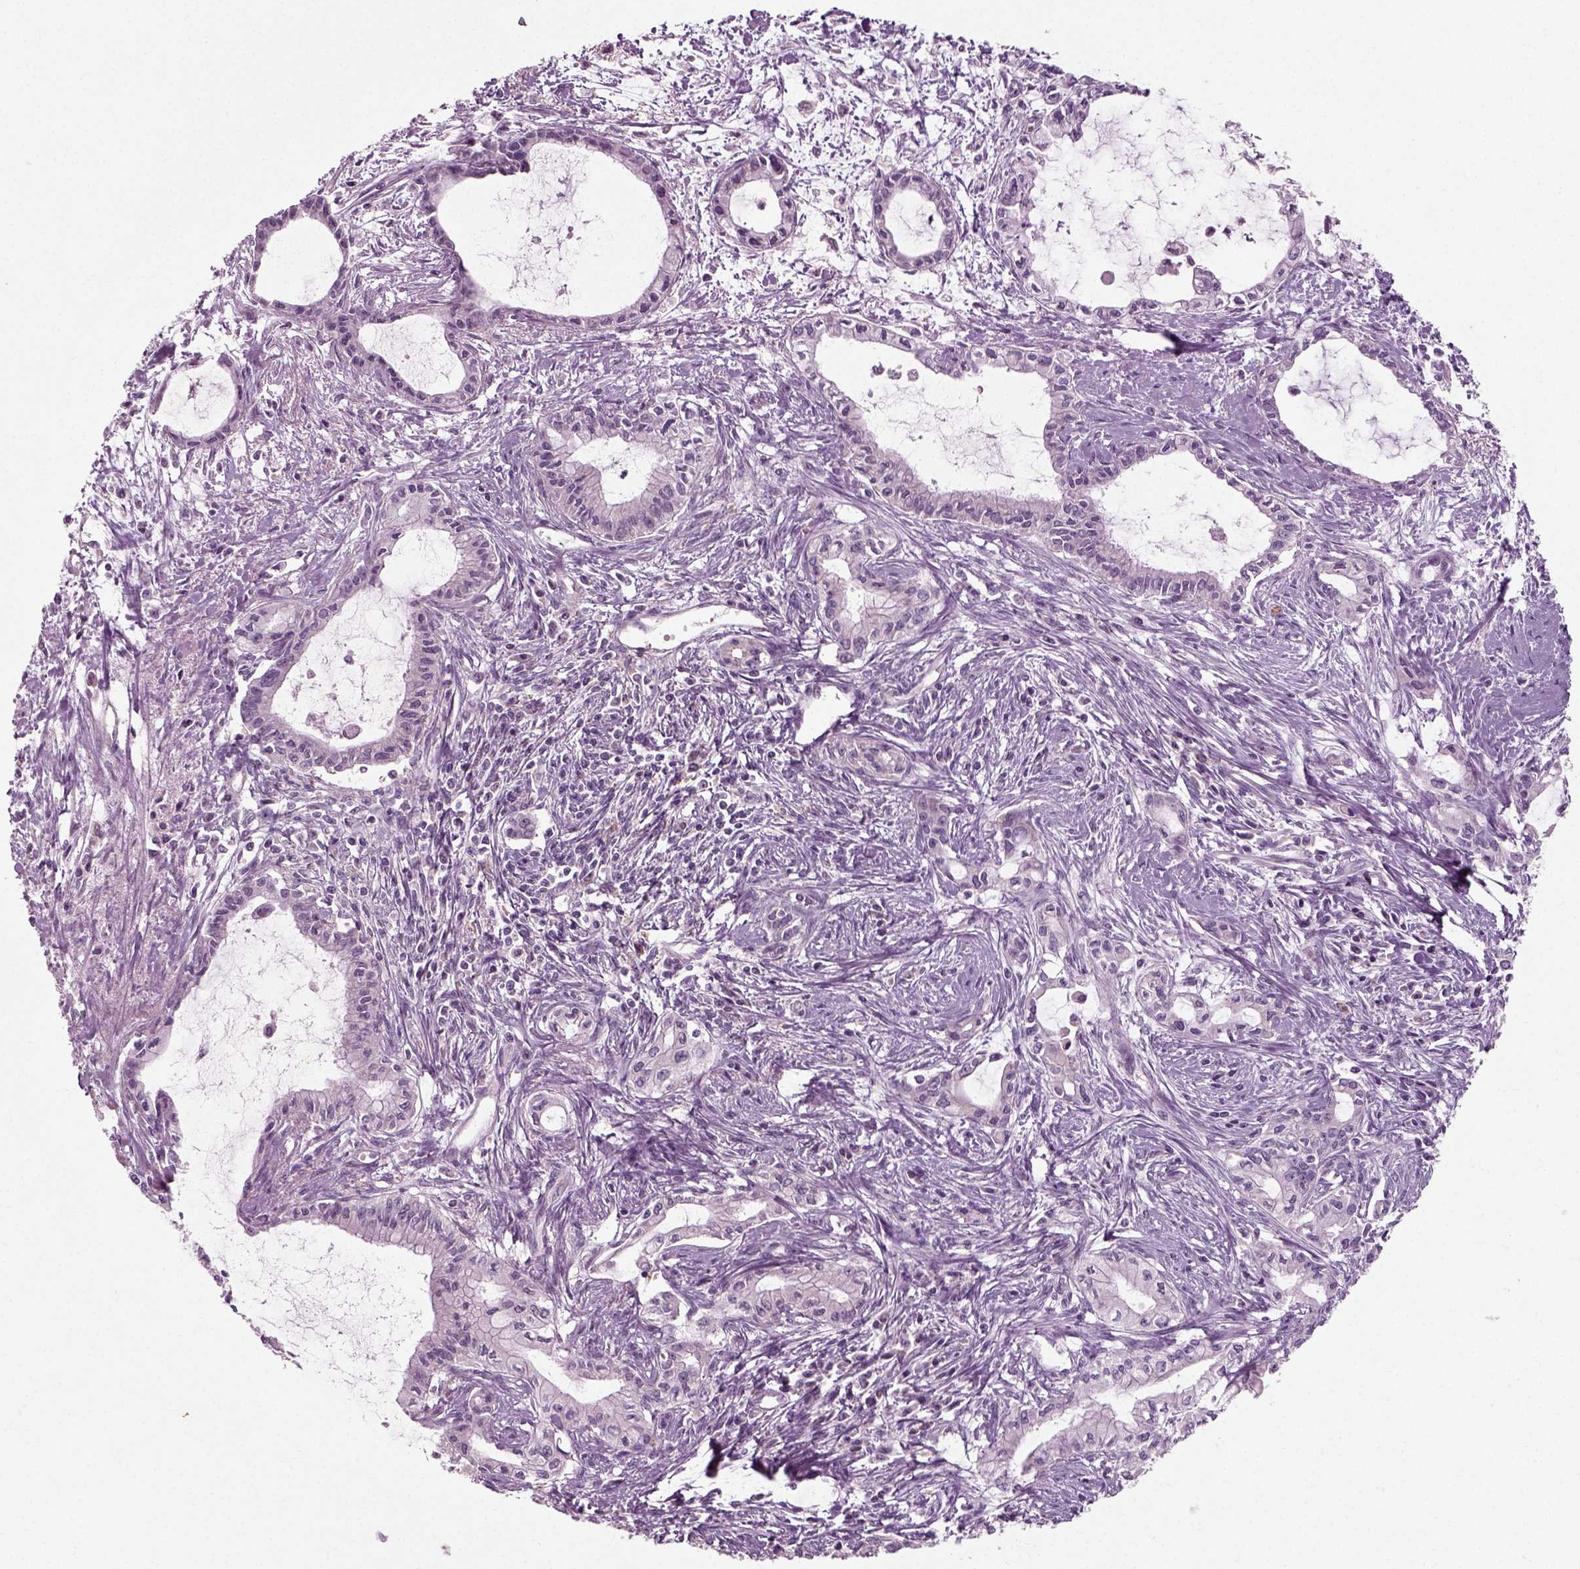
{"staining": {"intensity": "negative", "quantity": "none", "location": "none"}, "tissue": "pancreatic cancer", "cell_type": "Tumor cells", "image_type": "cancer", "snomed": [{"axis": "morphology", "description": "Adenocarcinoma, NOS"}, {"axis": "topography", "description": "Pancreas"}], "caption": "DAB (3,3'-diaminobenzidine) immunohistochemical staining of human pancreatic adenocarcinoma shows no significant staining in tumor cells.", "gene": "RND2", "patient": {"sex": "male", "age": 48}}